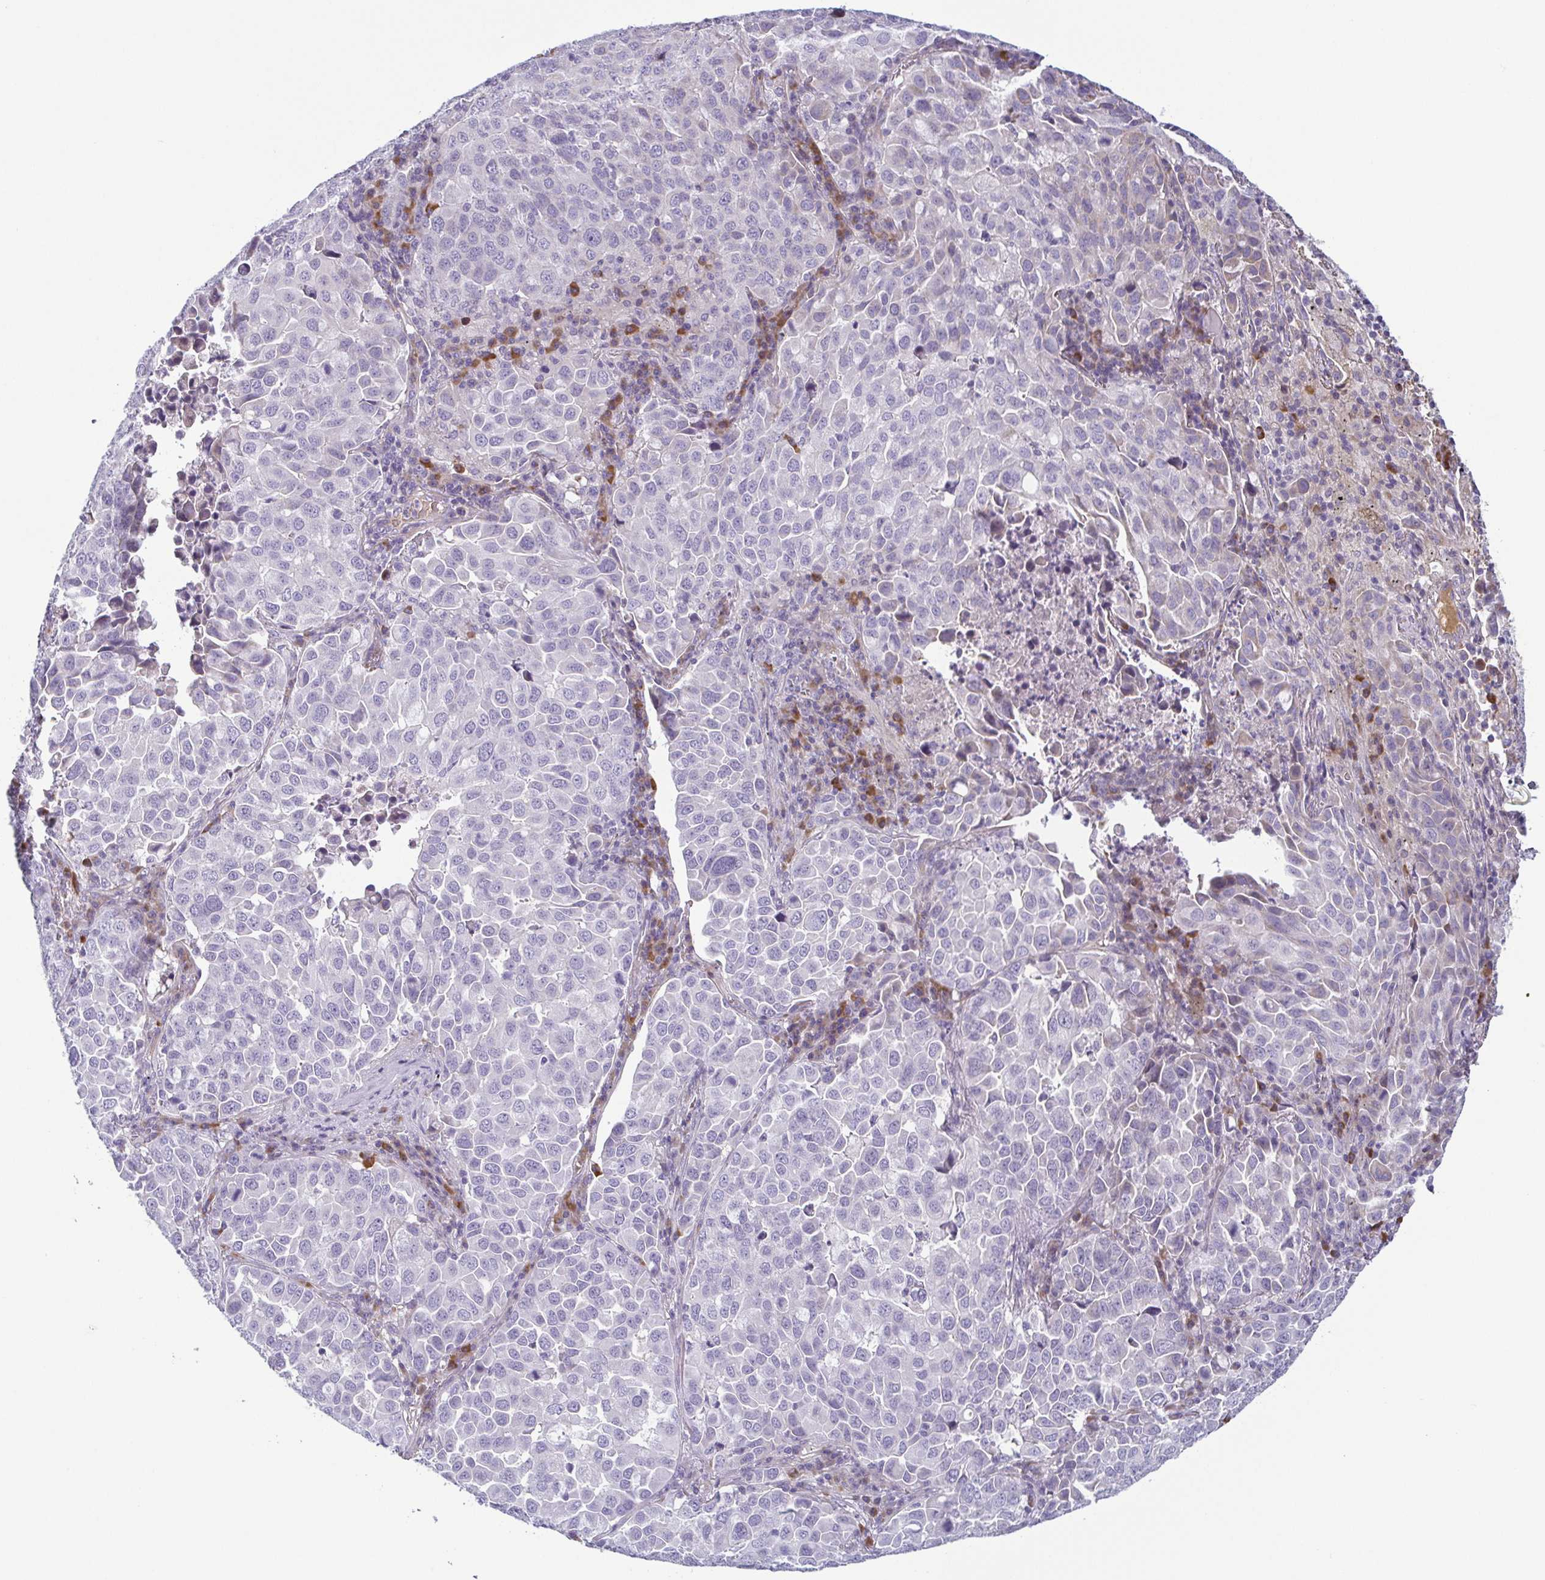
{"staining": {"intensity": "negative", "quantity": "none", "location": "none"}, "tissue": "lung cancer", "cell_type": "Tumor cells", "image_type": "cancer", "snomed": [{"axis": "morphology", "description": "Adenocarcinoma, NOS"}, {"axis": "morphology", "description": "Adenocarcinoma, metastatic, NOS"}, {"axis": "topography", "description": "Lymph node"}, {"axis": "topography", "description": "Lung"}], "caption": "A high-resolution histopathology image shows immunohistochemistry (IHC) staining of adenocarcinoma (lung), which demonstrates no significant staining in tumor cells.", "gene": "ECM1", "patient": {"sex": "female", "age": 65}}